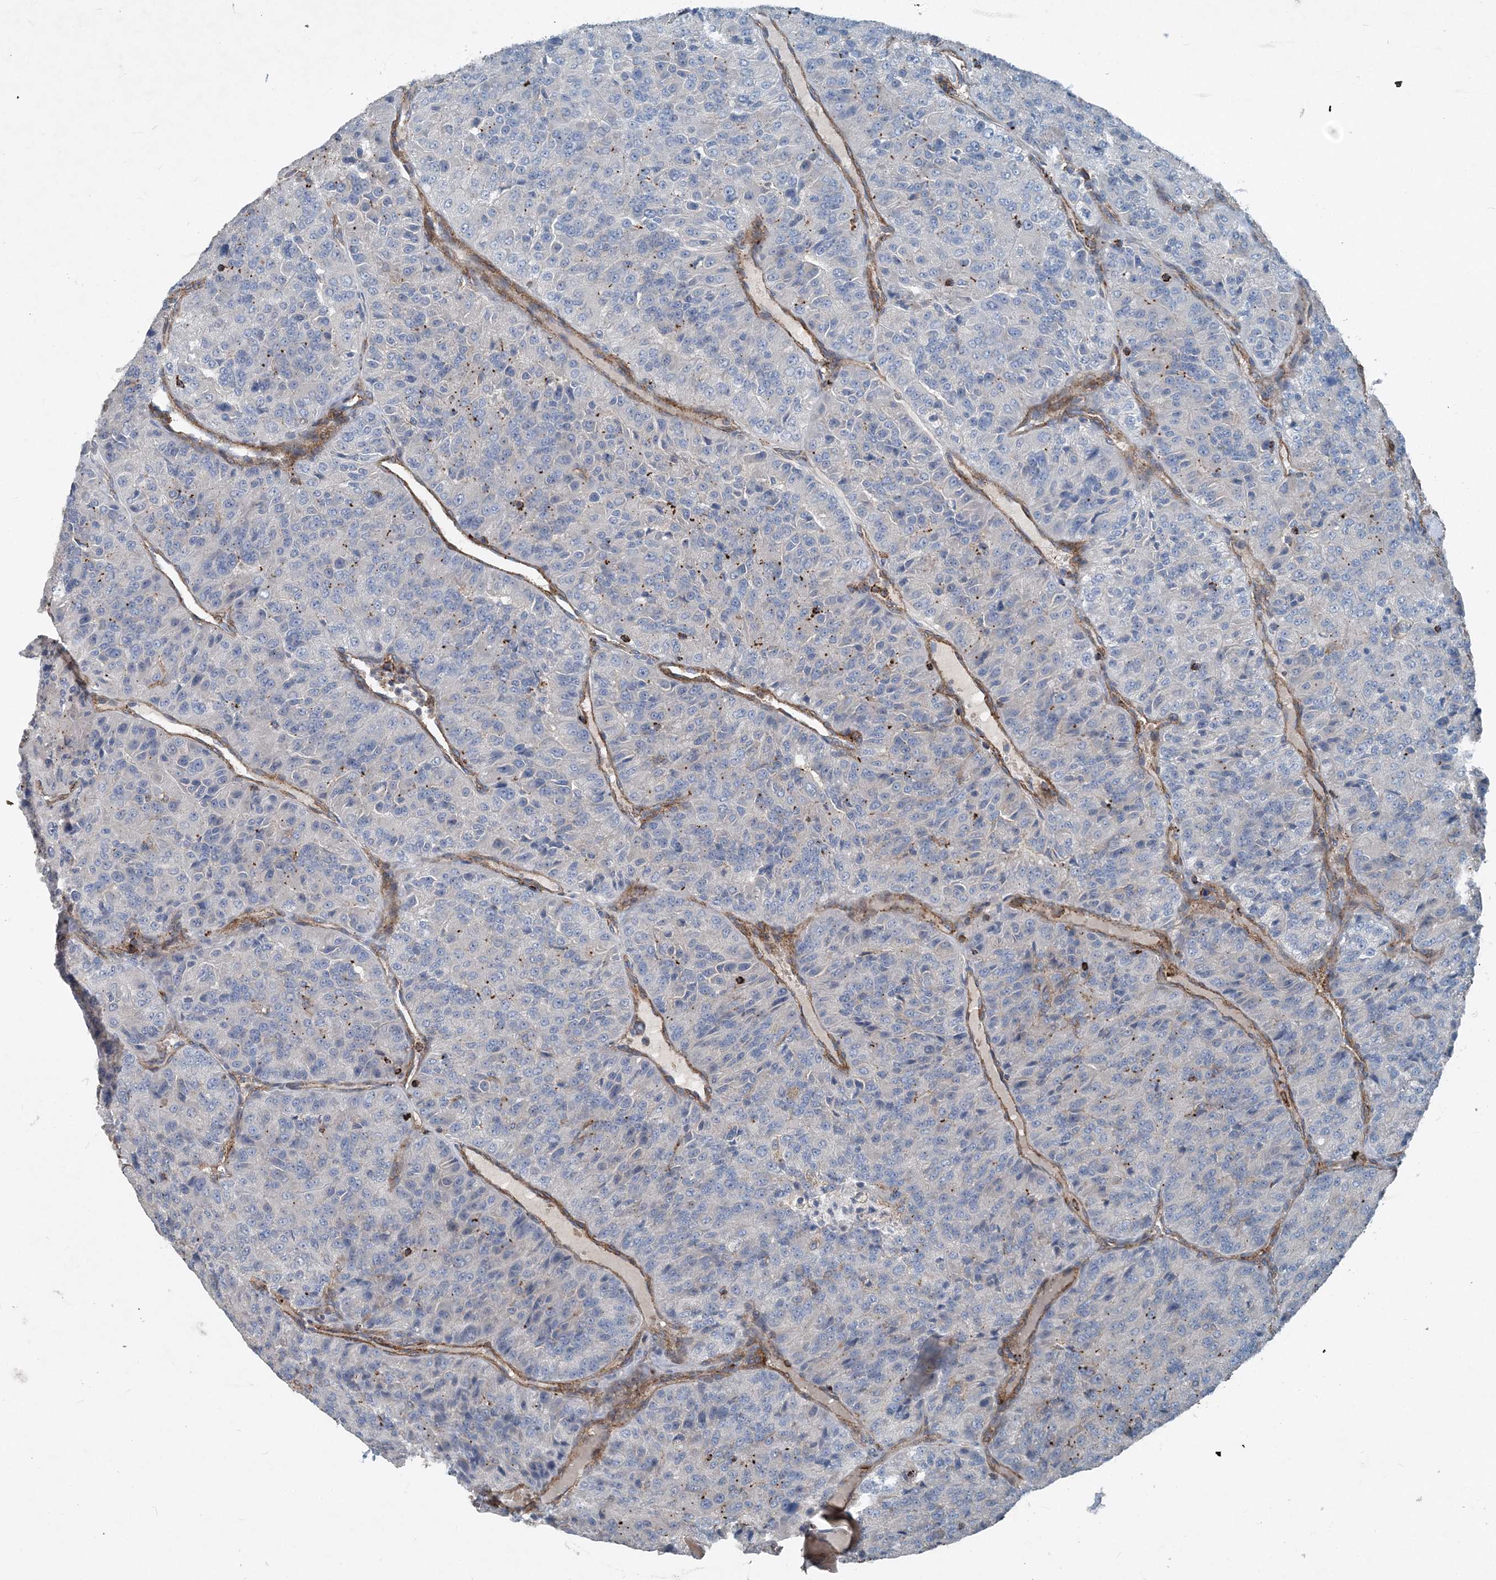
{"staining": {"intensity": "negative", "quantity": "none", "location": "none"}, "tissue": "renal cancer", "cell_type": "Tumor cells", "image_type": "cancer", "snomed": [{"axis": "morphology", "description": "Adenocarcinoma, NOS"}, {"axis": "topography", "description": "Kidney"}], "caption": "Renal adenocarcinoma was stained to show a protein in brown. There is no significant staining in tumor cells.", "gene": "DGUOK", "patient": {"sex": "female", "age": 63}}